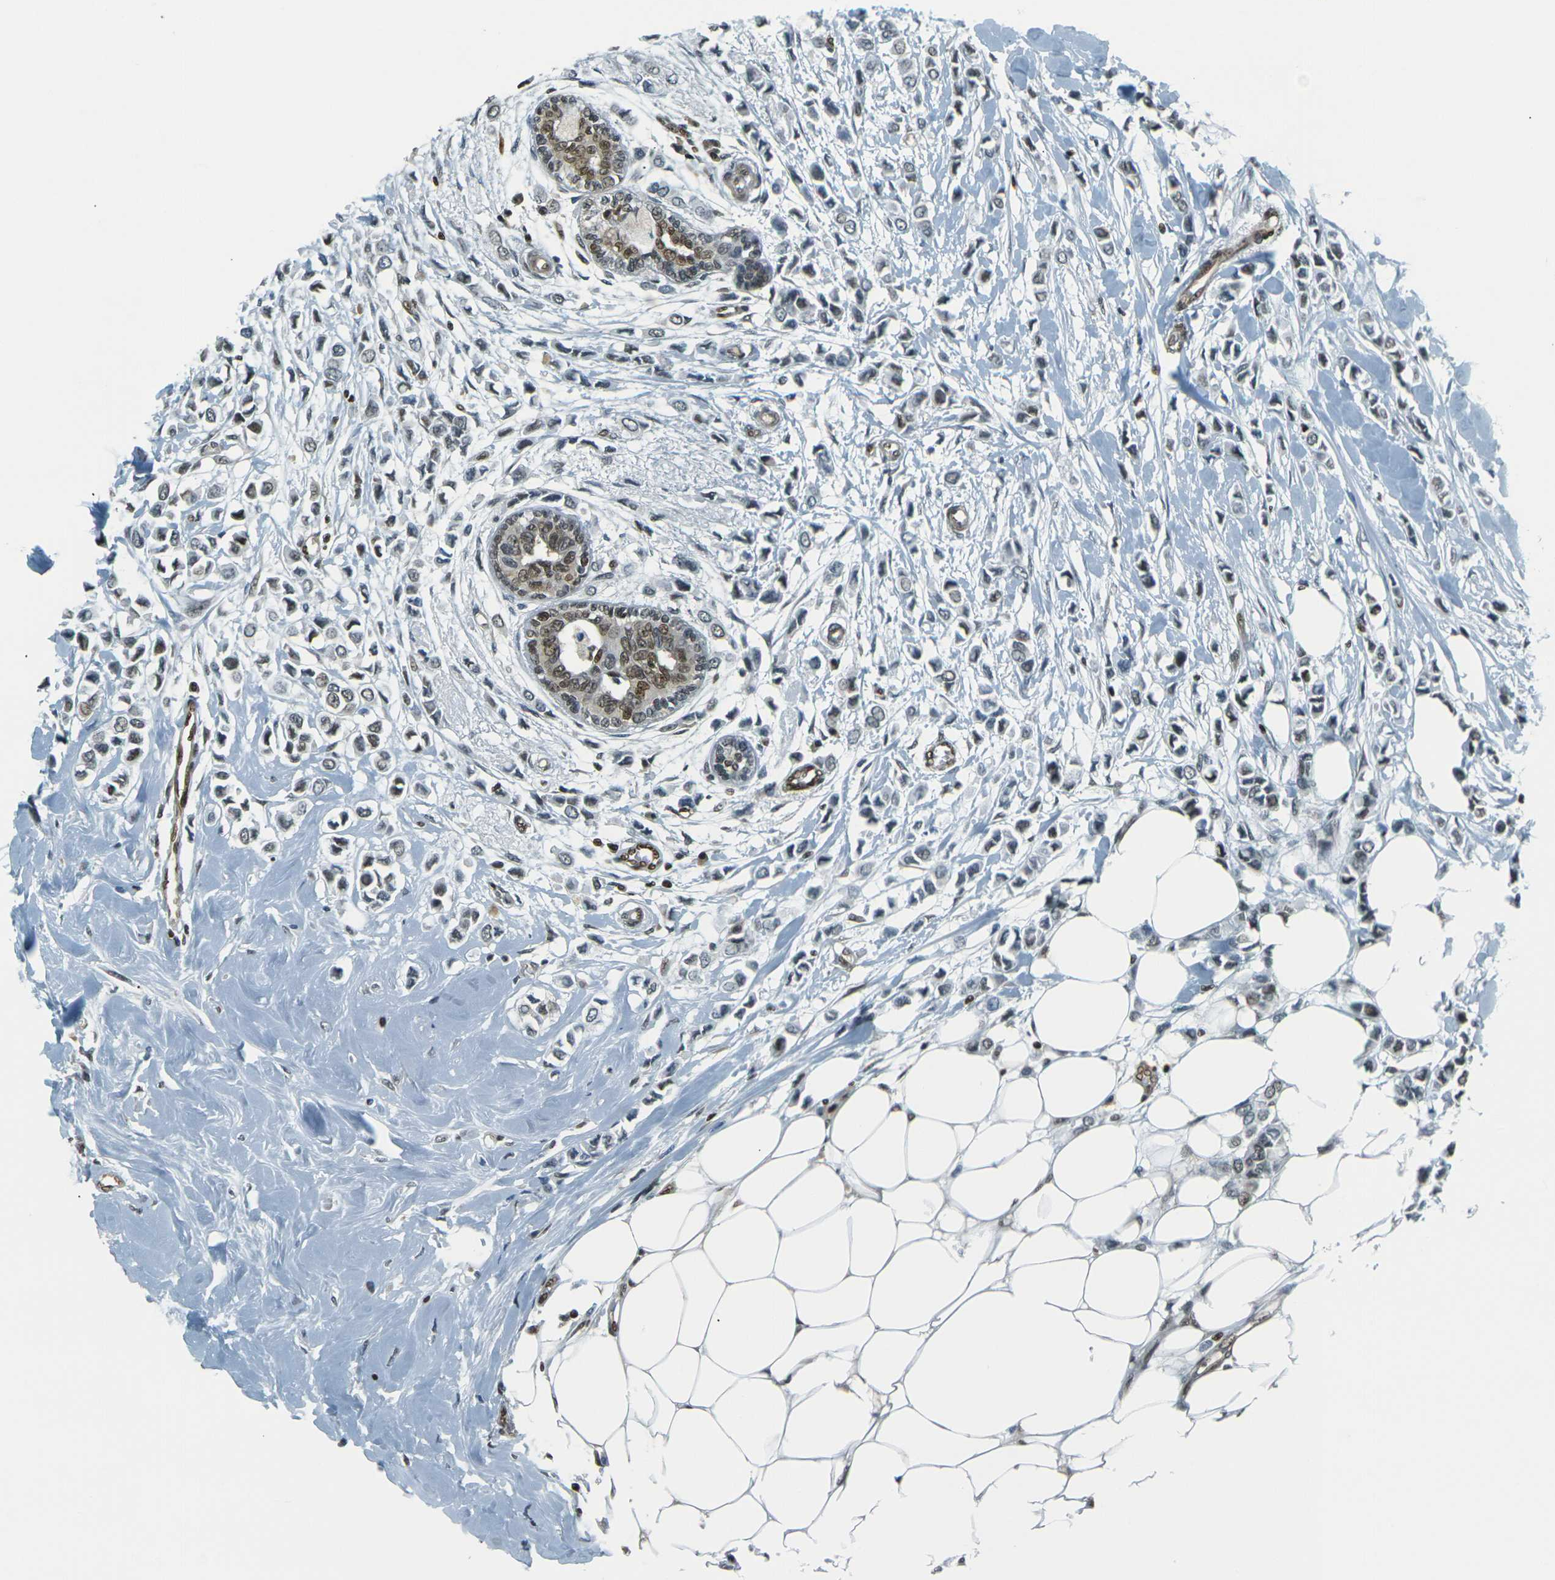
{"staining": {"intensity": "moderate", "quantity": "25%-75%", "location": "nuclear"}, "tissue": "breast cancer", "cell_type": "Tumor cells", "image_type": "cancer", "snomed": [{"axis": "morphology", "description": "Lobular carcinoma"}, {"axis": "topography", "description": "Breast"}], "caption": "A micrograph of breast lobular carcinoma stained for a protein shows moderate nuclear brown staining in tumor cells.", "gene": "NHEJ1", "patient": {"sex": "female", "age": 51}}